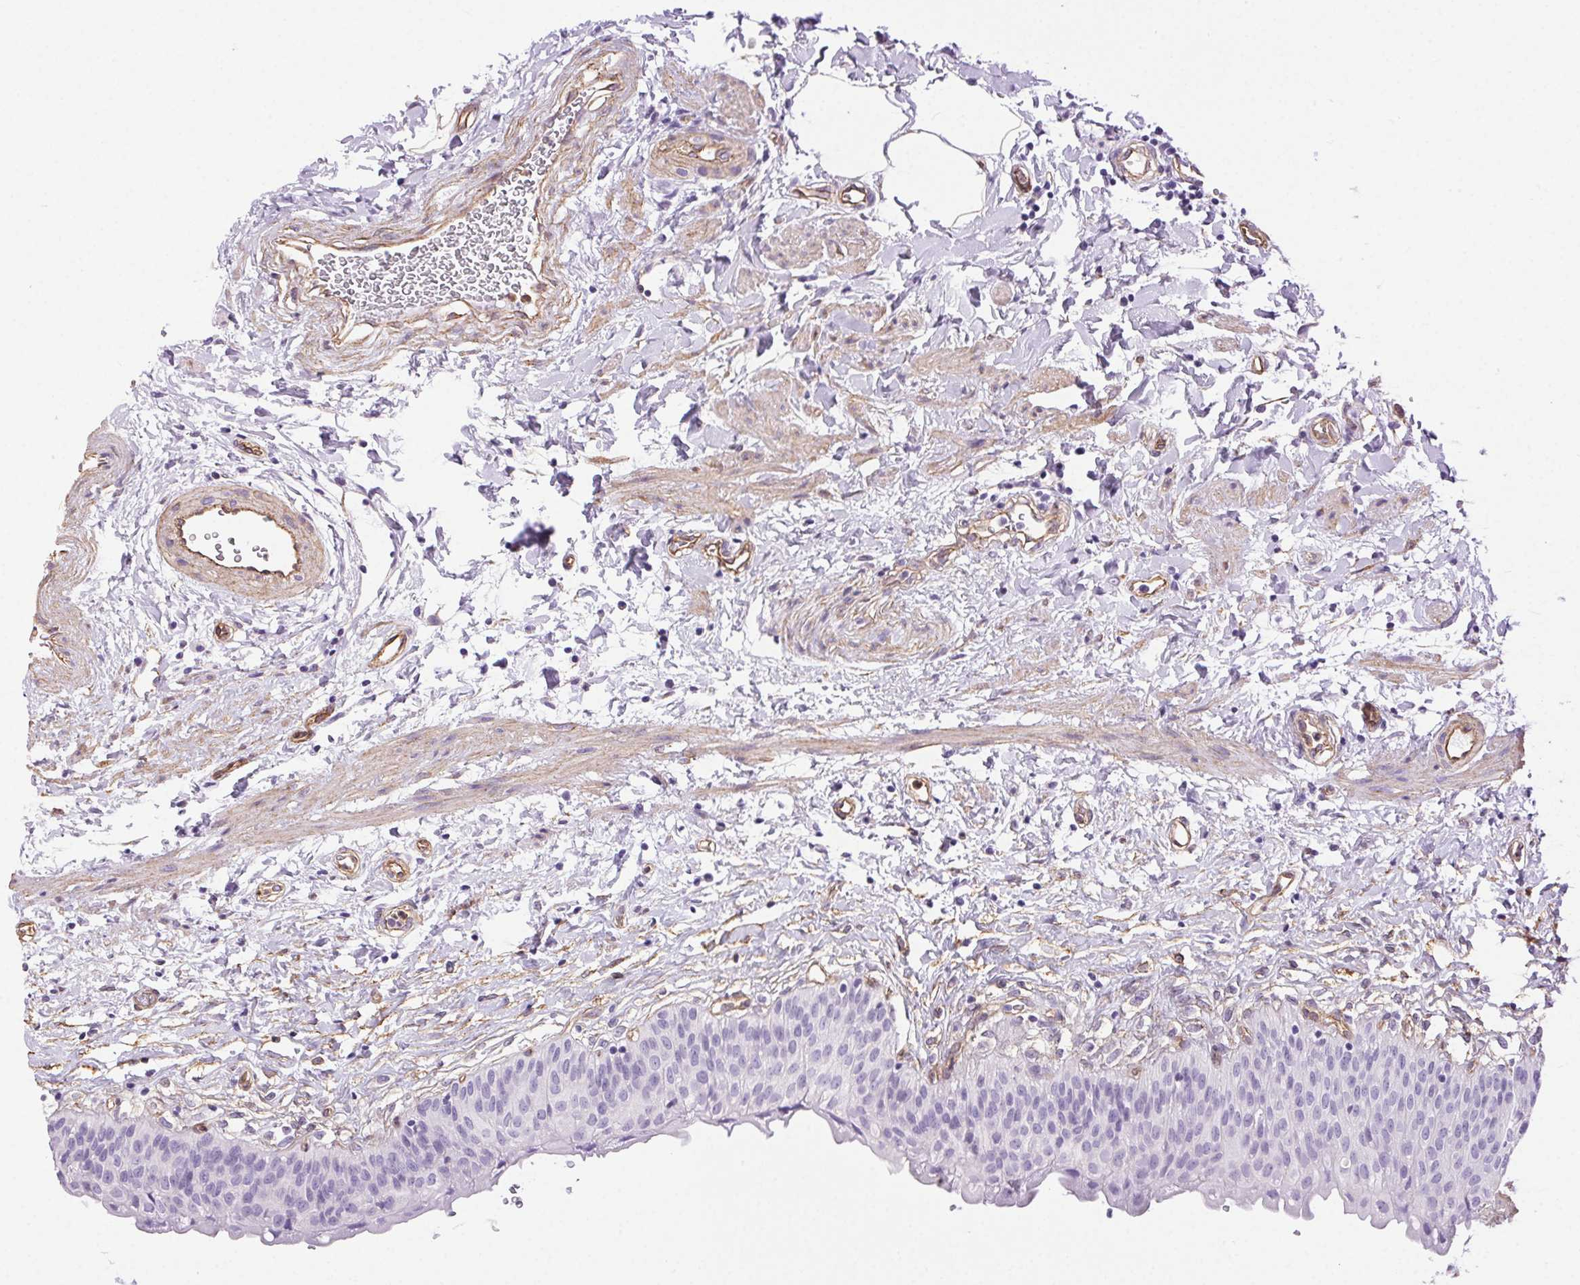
{"staining": {"intensity": "negative", "quantity": "none", "location": "none"}, "tissue": "urinary bladder", "cell_type": "Urothelial cells", "image_type": "normal", "snomed": [{"axis": "morphology", "description": "Normal tissue, NOS"}, {"axis": "topography", "description": "Urinary bladder"}], "caption": "High magnification brightfield microscopy of unremarkable urinary bladder stained with DAB (brown) and counterstained with hematoxylin (blue): urothelial cells show no significant positivity.", "gene": "SHCBP1L", "patient": {"sex": "male", "age": 55}}